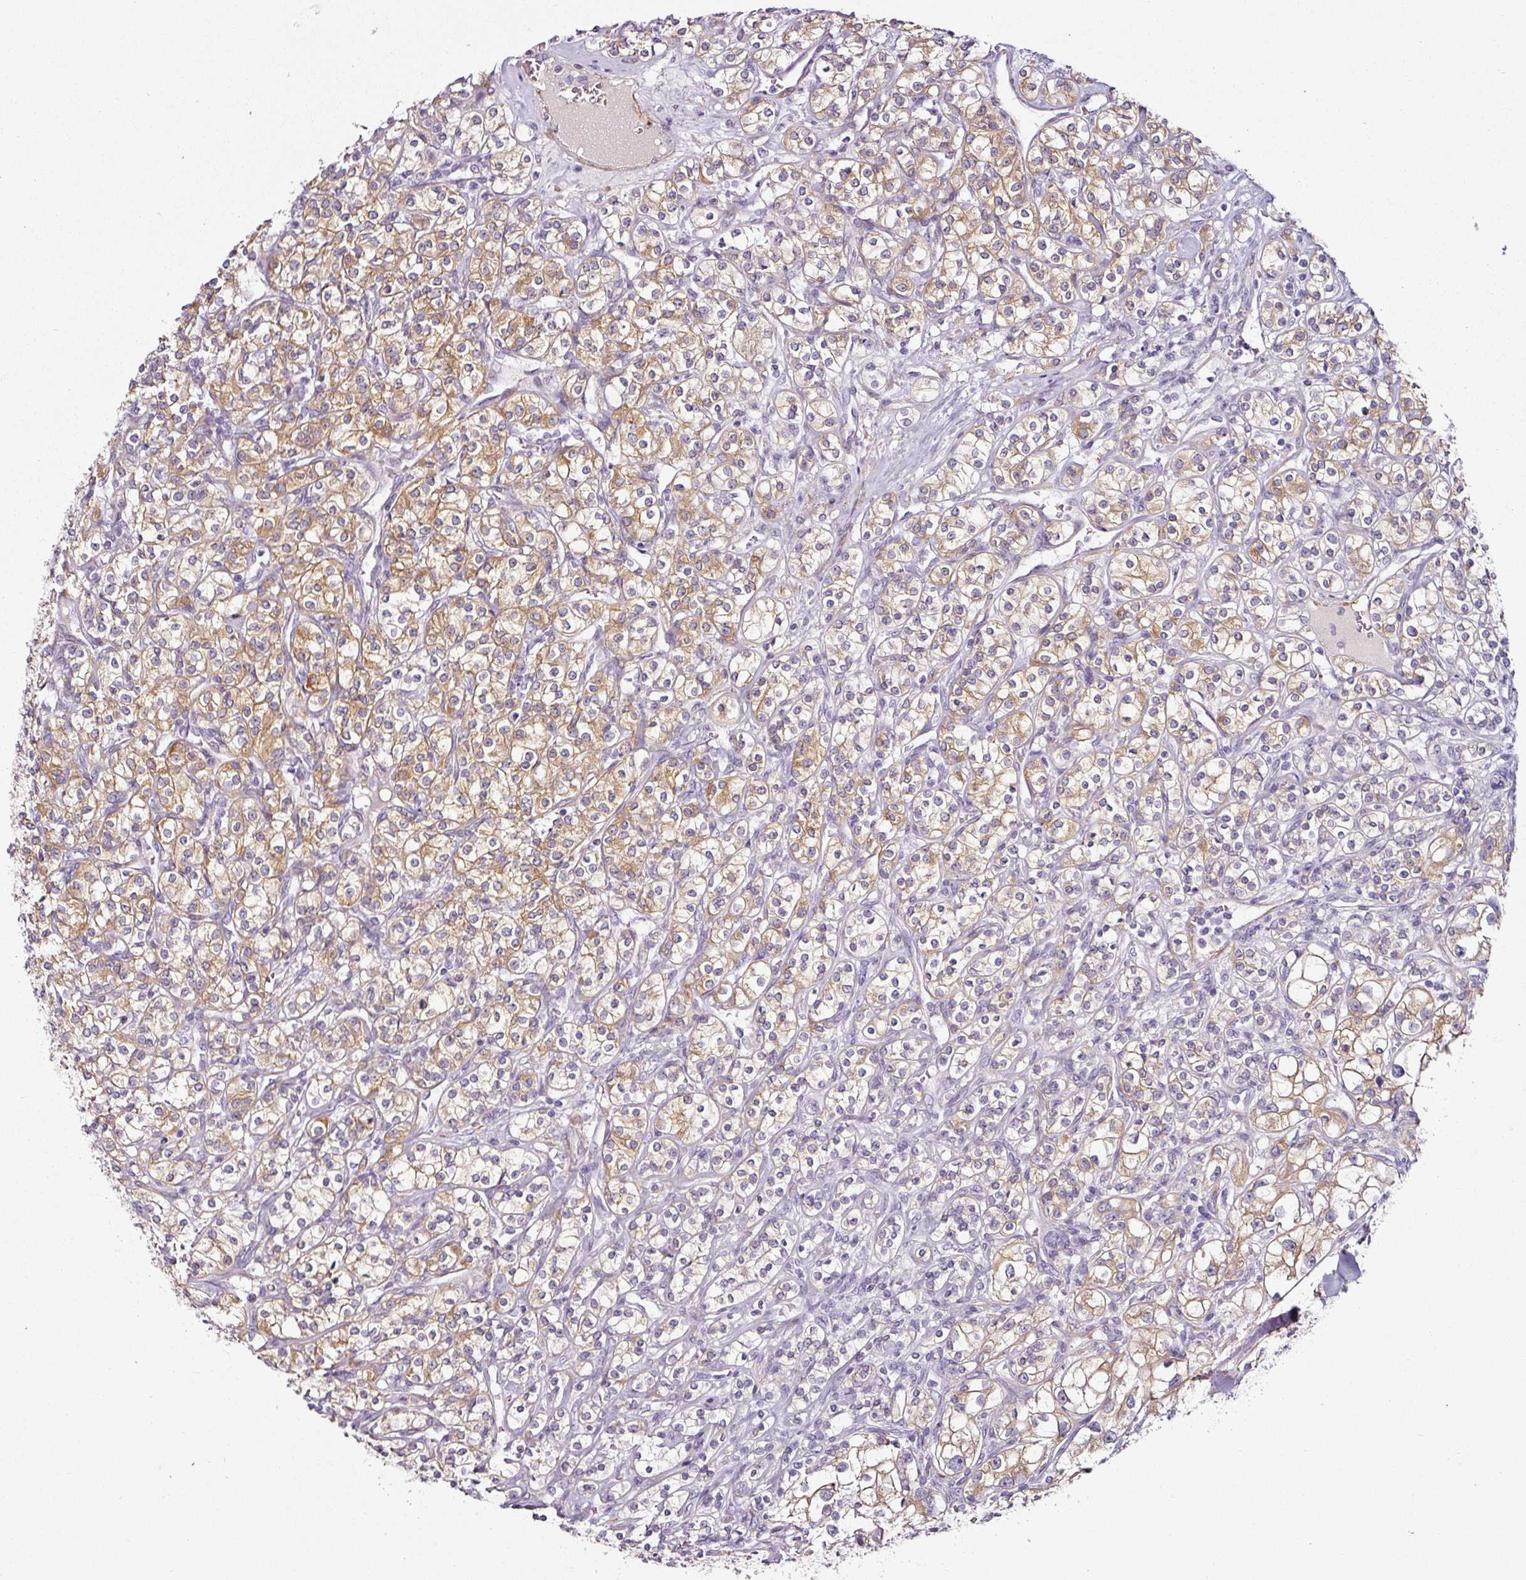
{"staining": {"intensity": "moderate", "quantity": ">75%", "location": "cytoplasmic/membranous"}, "tissue": "renal cancer", "cell_type": "Tumor cells", "image_type": "cancer", "snomed": [{"axis": "morphology", "description": "Adenocarcinoma, NOS"}, {"axis": "topography", "description": "Kidney"}], "caption": "Renal adenocarcinoma tissue exhibits moderate cytoplasmic/membranous positivity in approximately >75% of tumor cells, visualized by immunohistochemistry. (Brightfield microscopy of DAB IHC at high magnification).", "gene": "CAP2", "patient": {"sex": "male", "age": 77}}